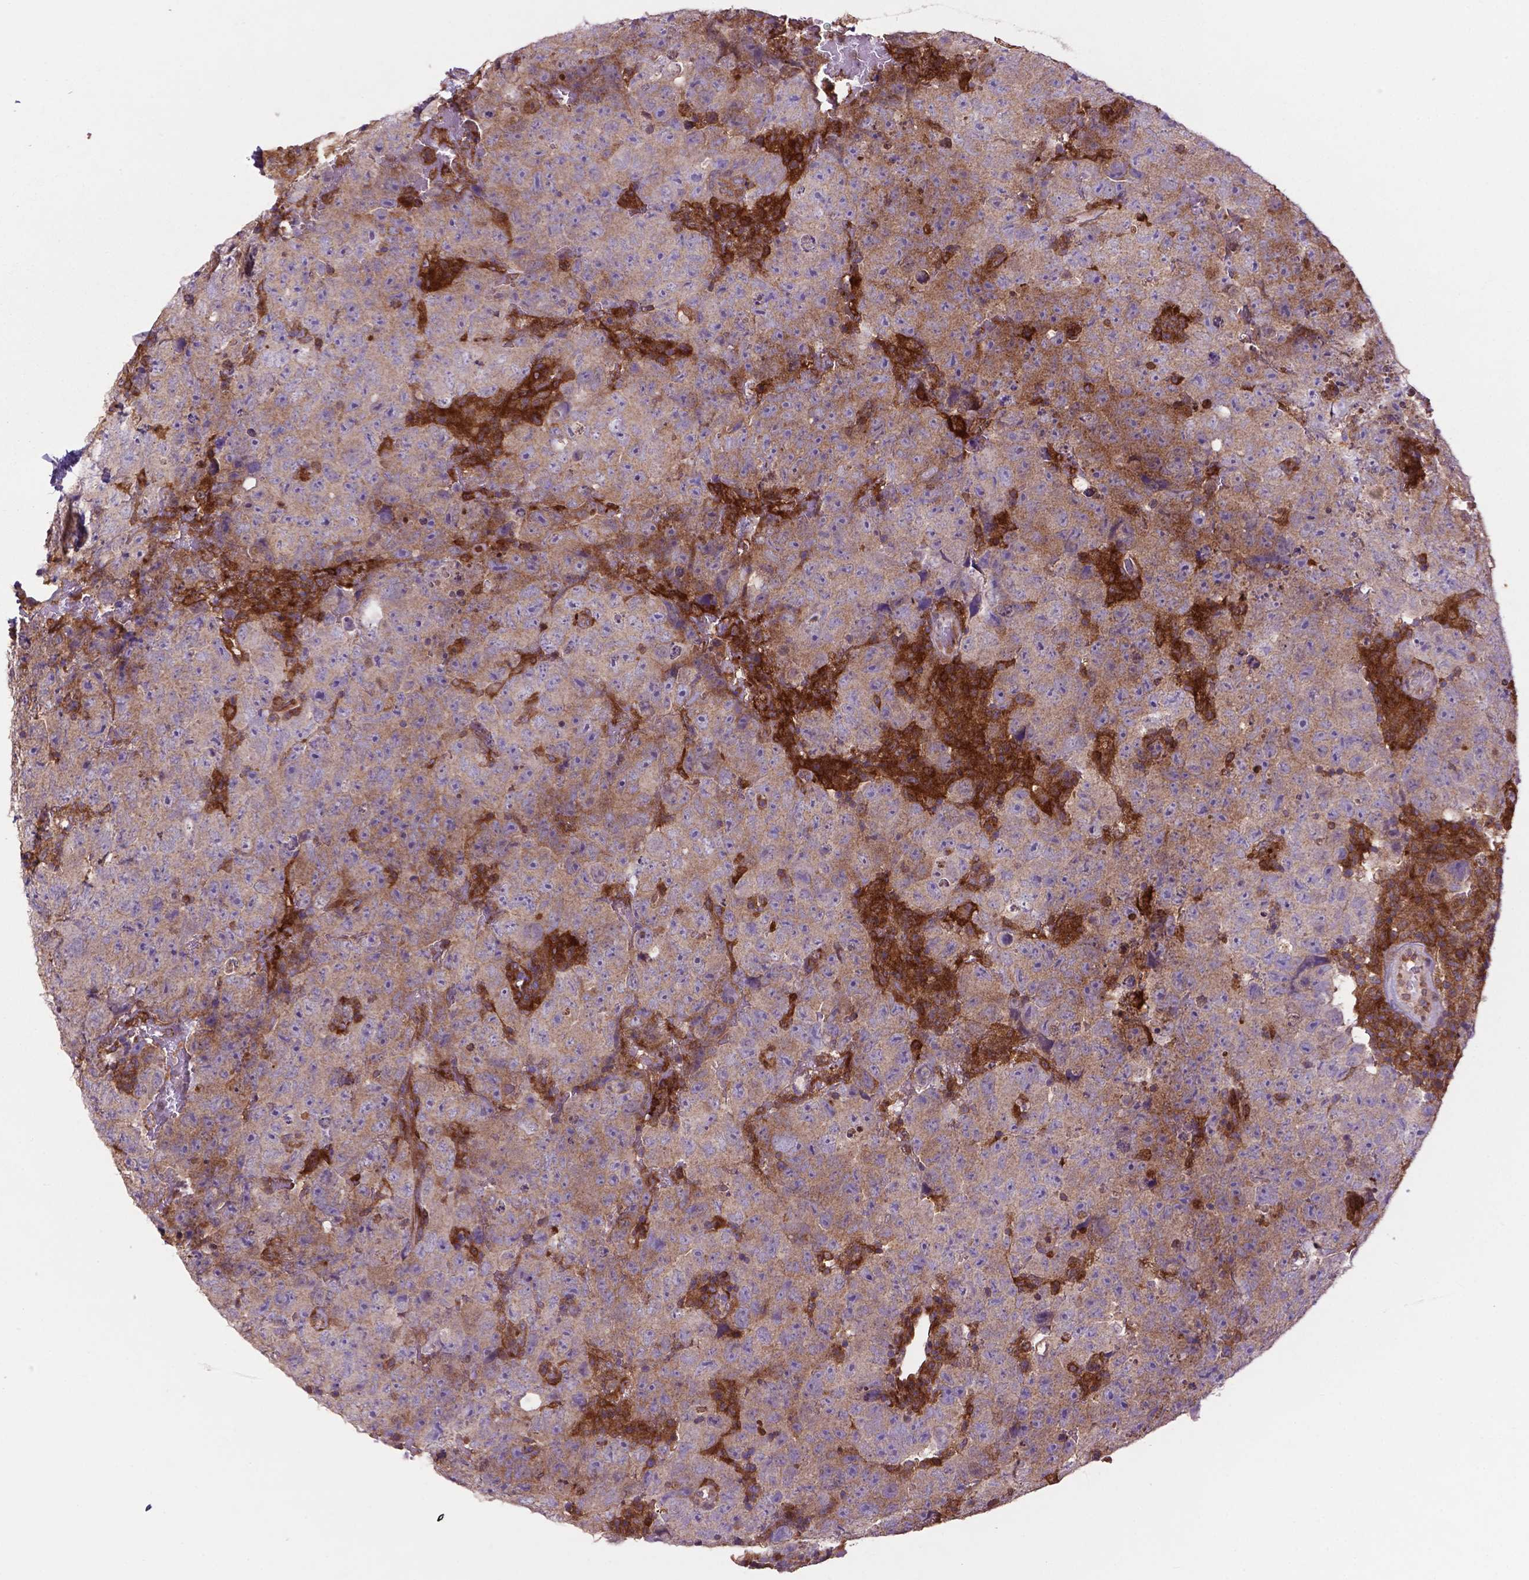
{"staining": {"intensity": "moderate", "quantity": "25%-75%", "location": "cytoplasmic/membranous"}, "tissue": "testis cancer", "cell_type": "Tumor cells", "image_type": "cancer", "snomed": [{"axis": "morphology", "description": "Carcinoma, Embryonal, NOS"}, {"axis": "topography", "description": "Testis"}], "caption": "Immunohistochemical staining of embryonal carcinoma (testis) exhibits moderate cytoplasmic/membranous protein positivity in about 25%-75% of tumor cells.", "gene": "SMAD3", "patient": {"sex": "male", "age": 24}}